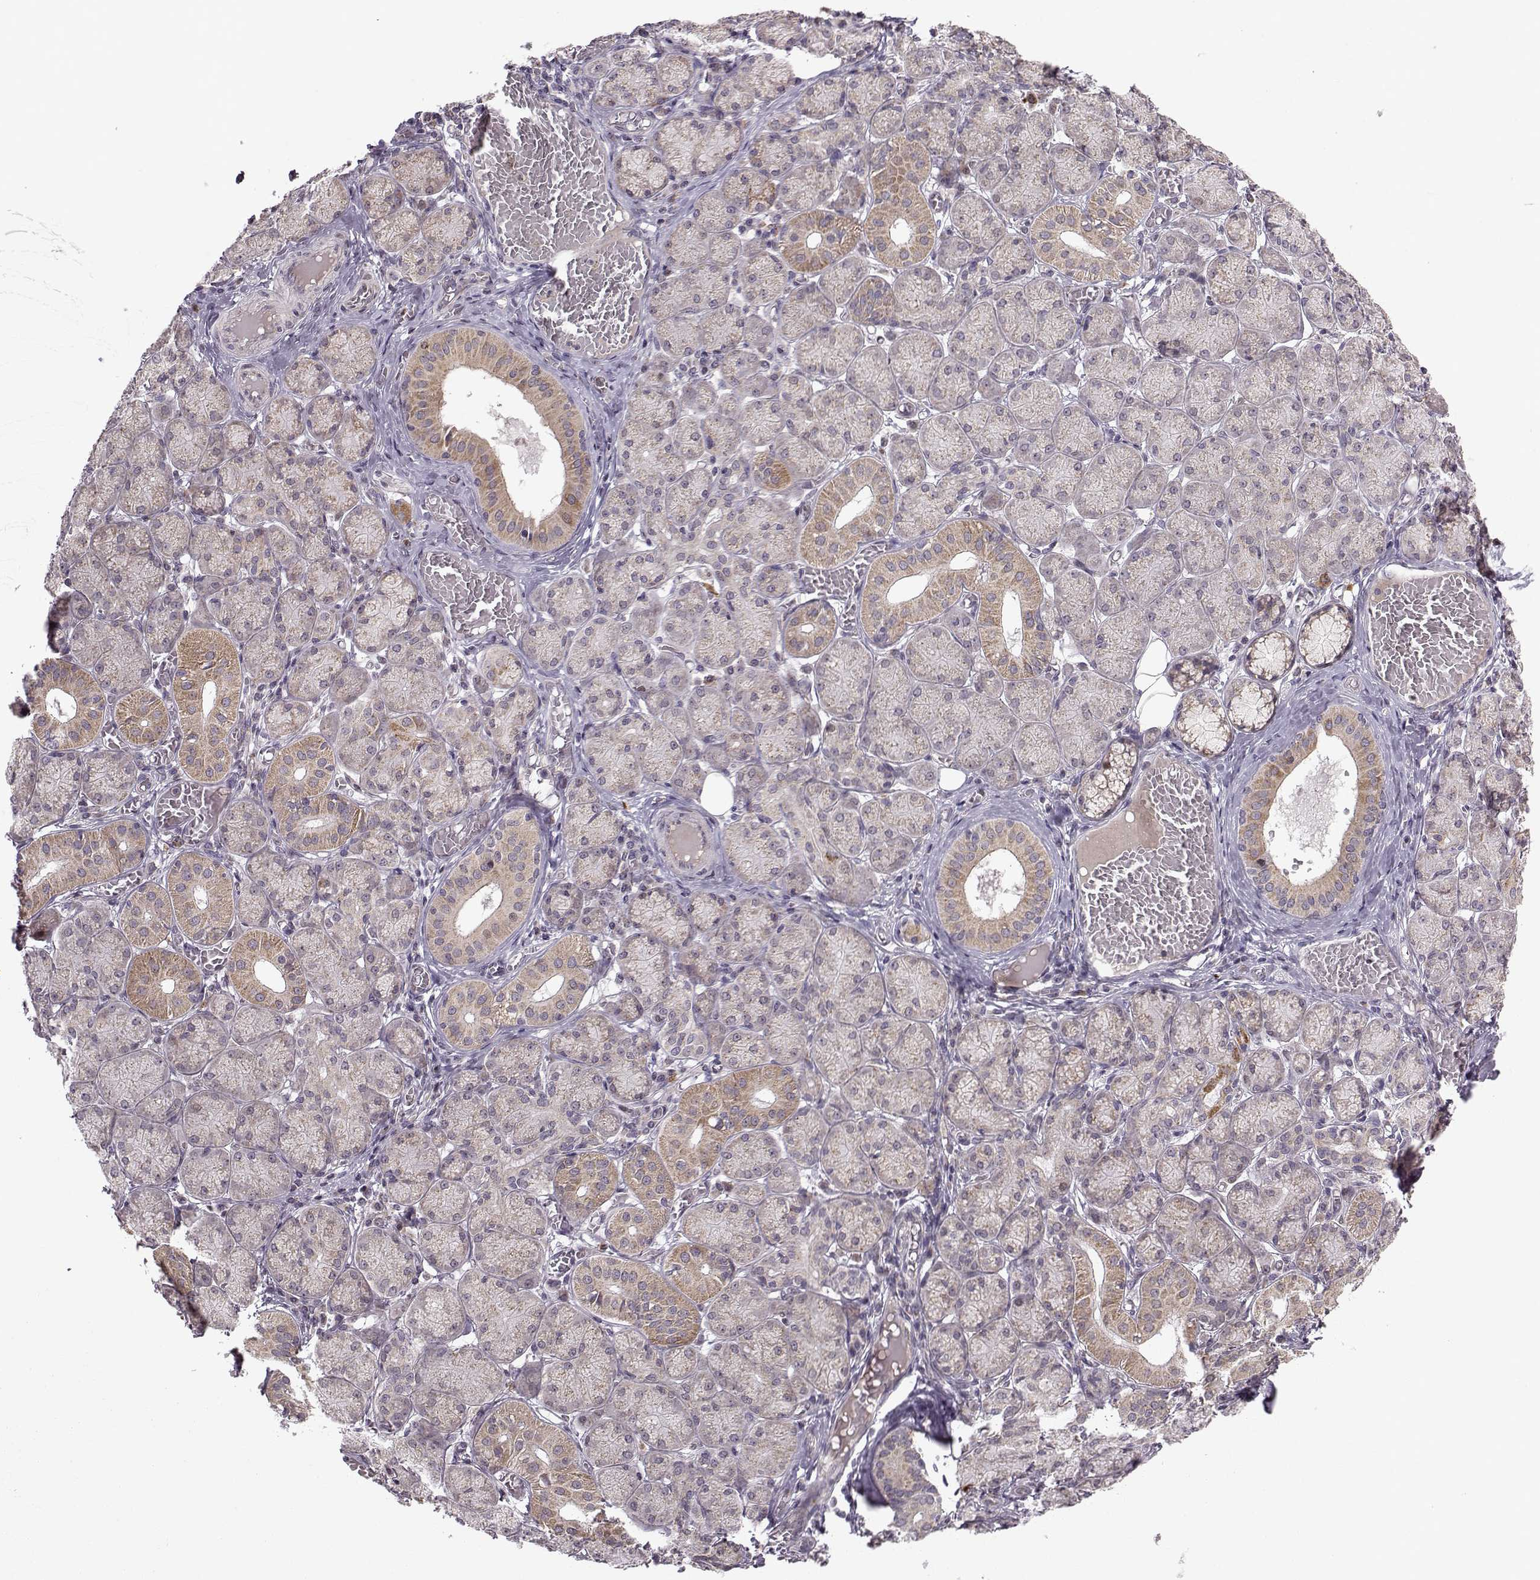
{"staining": {"intensity": "moderate", "quantity": ">75%", "location": "cytoplasmic/membranous"}, "tissue": "salivary gland", "cell_type": "Glandular cells", "image_type": "normal", "snomed": [{"axis": "morphology", "description": "Normal tissue, NOS"}, {"axis": "topography", "description": "Salivary gland"}, {"axis": "topography", "description": "Peripheral nerve tissue"}], "caption": "Immunohistochemical staining of unremarkable salivary gland exhibits >75% levels of moderate cytoplasmic/membranous protein staining in approximately >75% of glandular cells. (DAB IHC, brown staining for protein, blue staining for nuclei).", "gene": "NECAB3", "patient": {"sex": "female", "age": 24}}